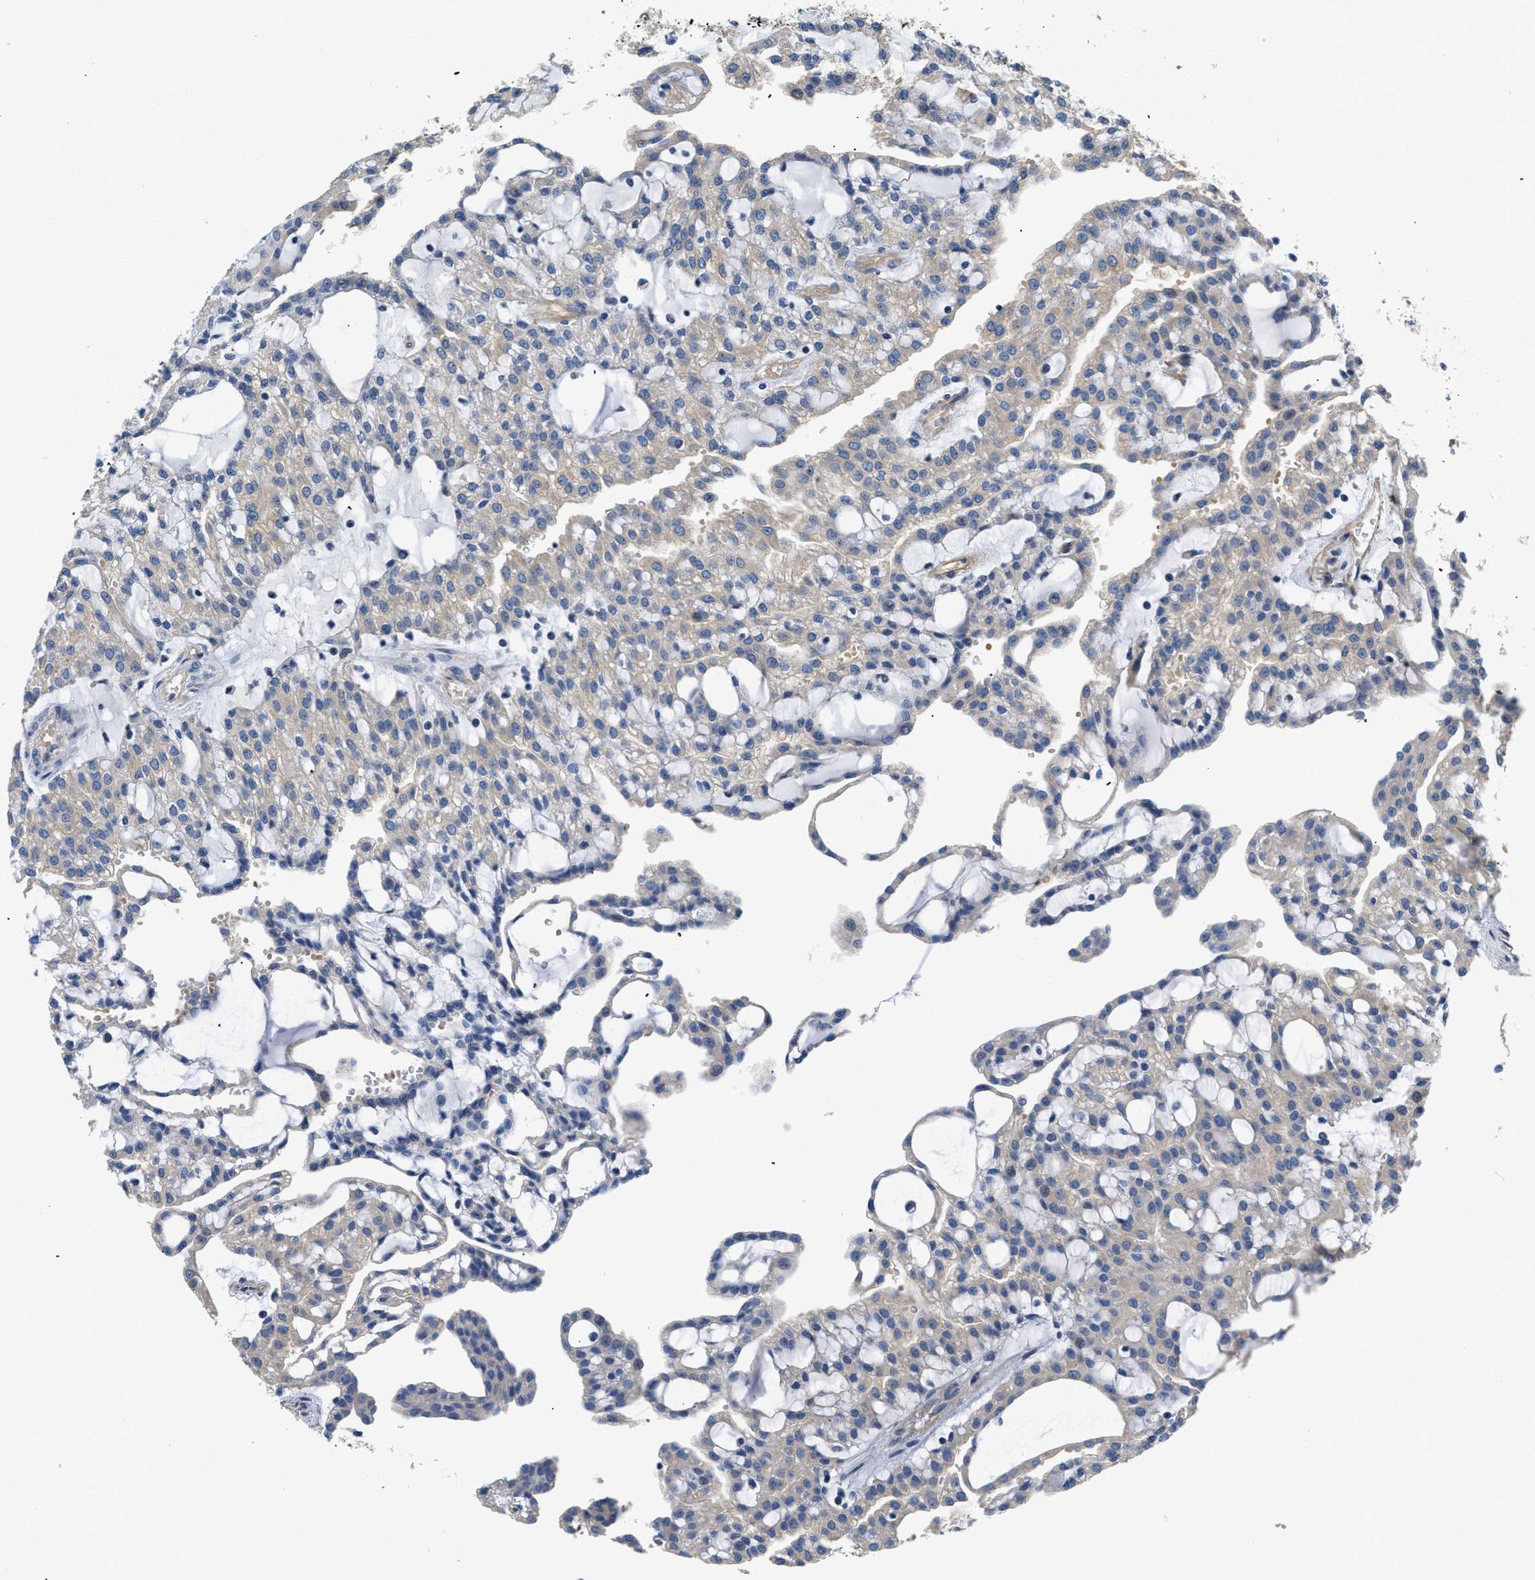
{"staining": {"intensity": "negative", "quantity": "none", "location": "none"}, "tissue": "renal cancer", "cell_type": "Tumor cells", "image_type": "cancer", "snomed": [{"axis": "morphology", "description": "Adenocarcinoma, NOS"}, {"axis": "topography", "description": "Kidney"}], "caption": "Tumor cells are negative for protein expression in human renal adenocarcinoma.", "gene": "CSDE1", "patient": {"sex": "male", "age": 63}}